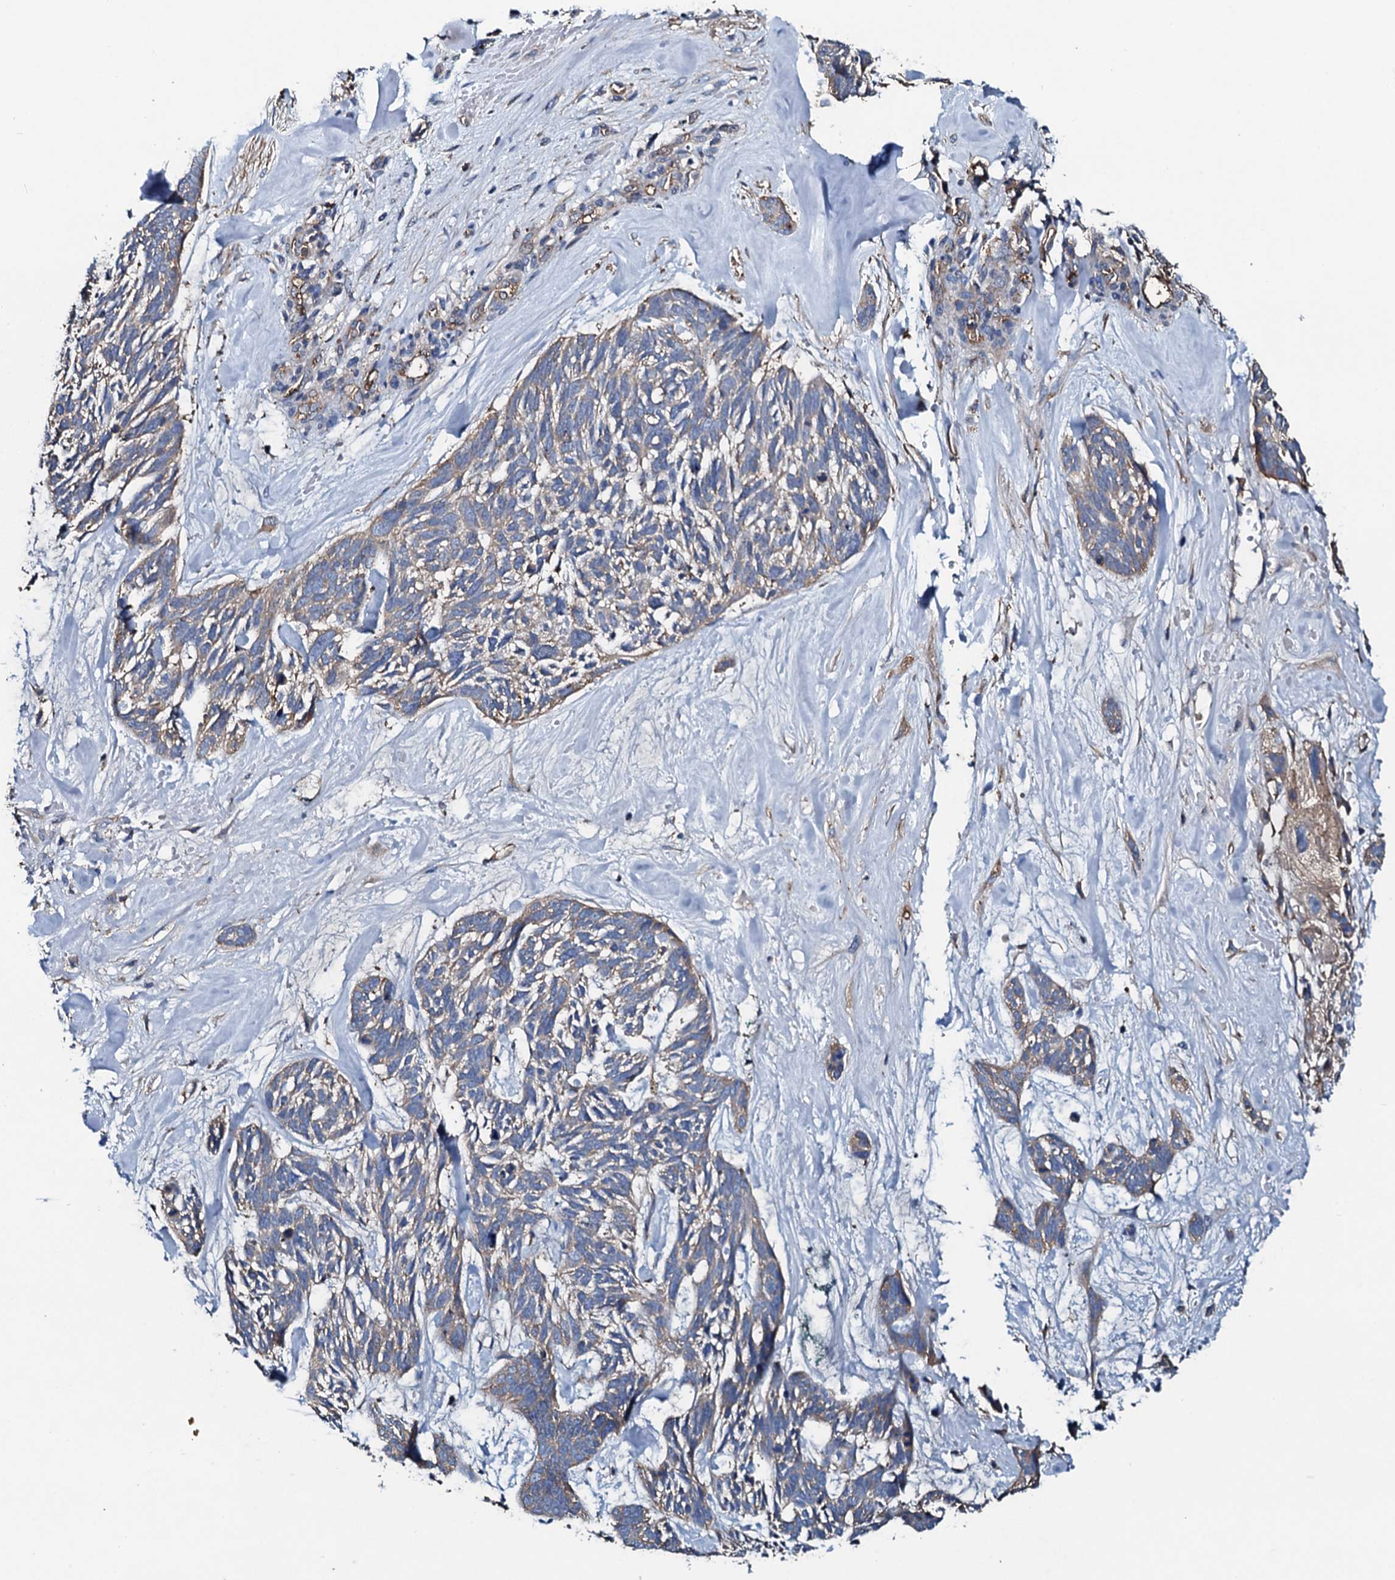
{"staining": {"intensity": "weak", "quantity": "<25%", "location": "cytoplasmic/membranous"}, "tissue": "skin cancer", "cell_type": "Tumor cells", "image_type": "cancer", "snomed": [{"axis": "morphology", "description": "Basal cell carcinoma"}, {"axis": "topography", "description": "Skin"}], "caption": "Immunohistochemistry (IHC) histopathology image of human skin basal cell carcinoma stained for a protein (brown), which reveals no positivity in tumor cells. (Stains: DAB (3,3'-diaminobenzidine) IHC with hematoxylin counter stain, Microscopy: brightfield microscopy at high magnification).", "gene": "MS4A4E", "patient": {"sex": "male", "age": 88}}